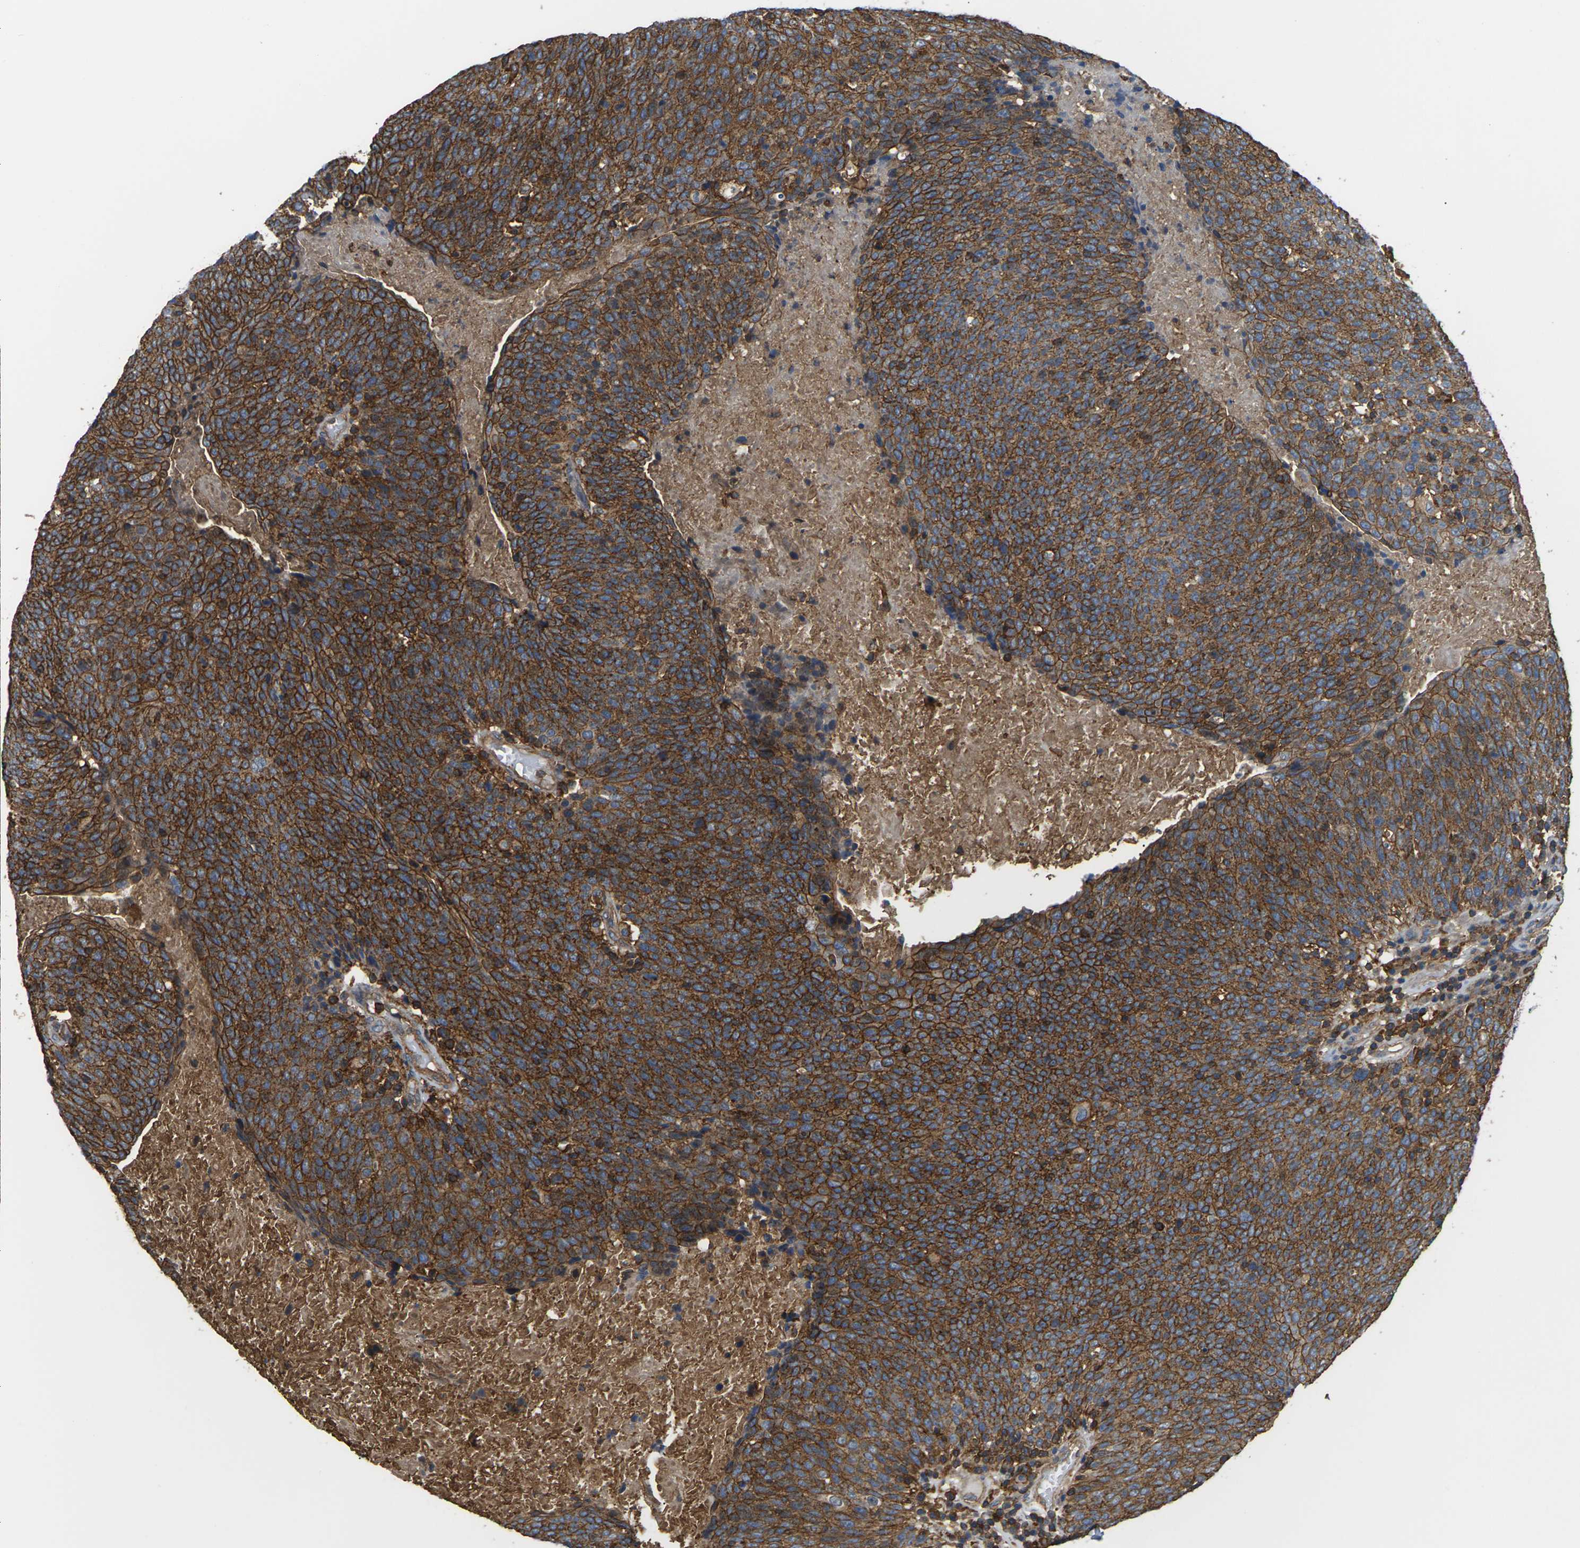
{"staining": {"intensity": "strong", "quantity": ">75%", "location": "cytoplasmic/membranous"}, "tissue": "head and neck cancer", "cell_type": "Tumor cells", "image_type": "cancer", "snomed": [{"axis": "morphology", "description": "Squamous cell carcinoma, NOS"}, {"axis": "morphology", "description": "Squamous cell carcinoma, metastatic, NOS"}, {"axis": "topography", "description": "Lymph node"}, {"axis": "topography", "description": "Head-Neck"}], "caption": "A high-resolution image shows IHC staining of head and neck cancer (squamous cell carcinoma), which reveals strong cytoplasmic/membranous expression in approximately >75% of tumor cells.", "gene": "IQGAP1", "patient": {"sex": "male", "age": 62}}